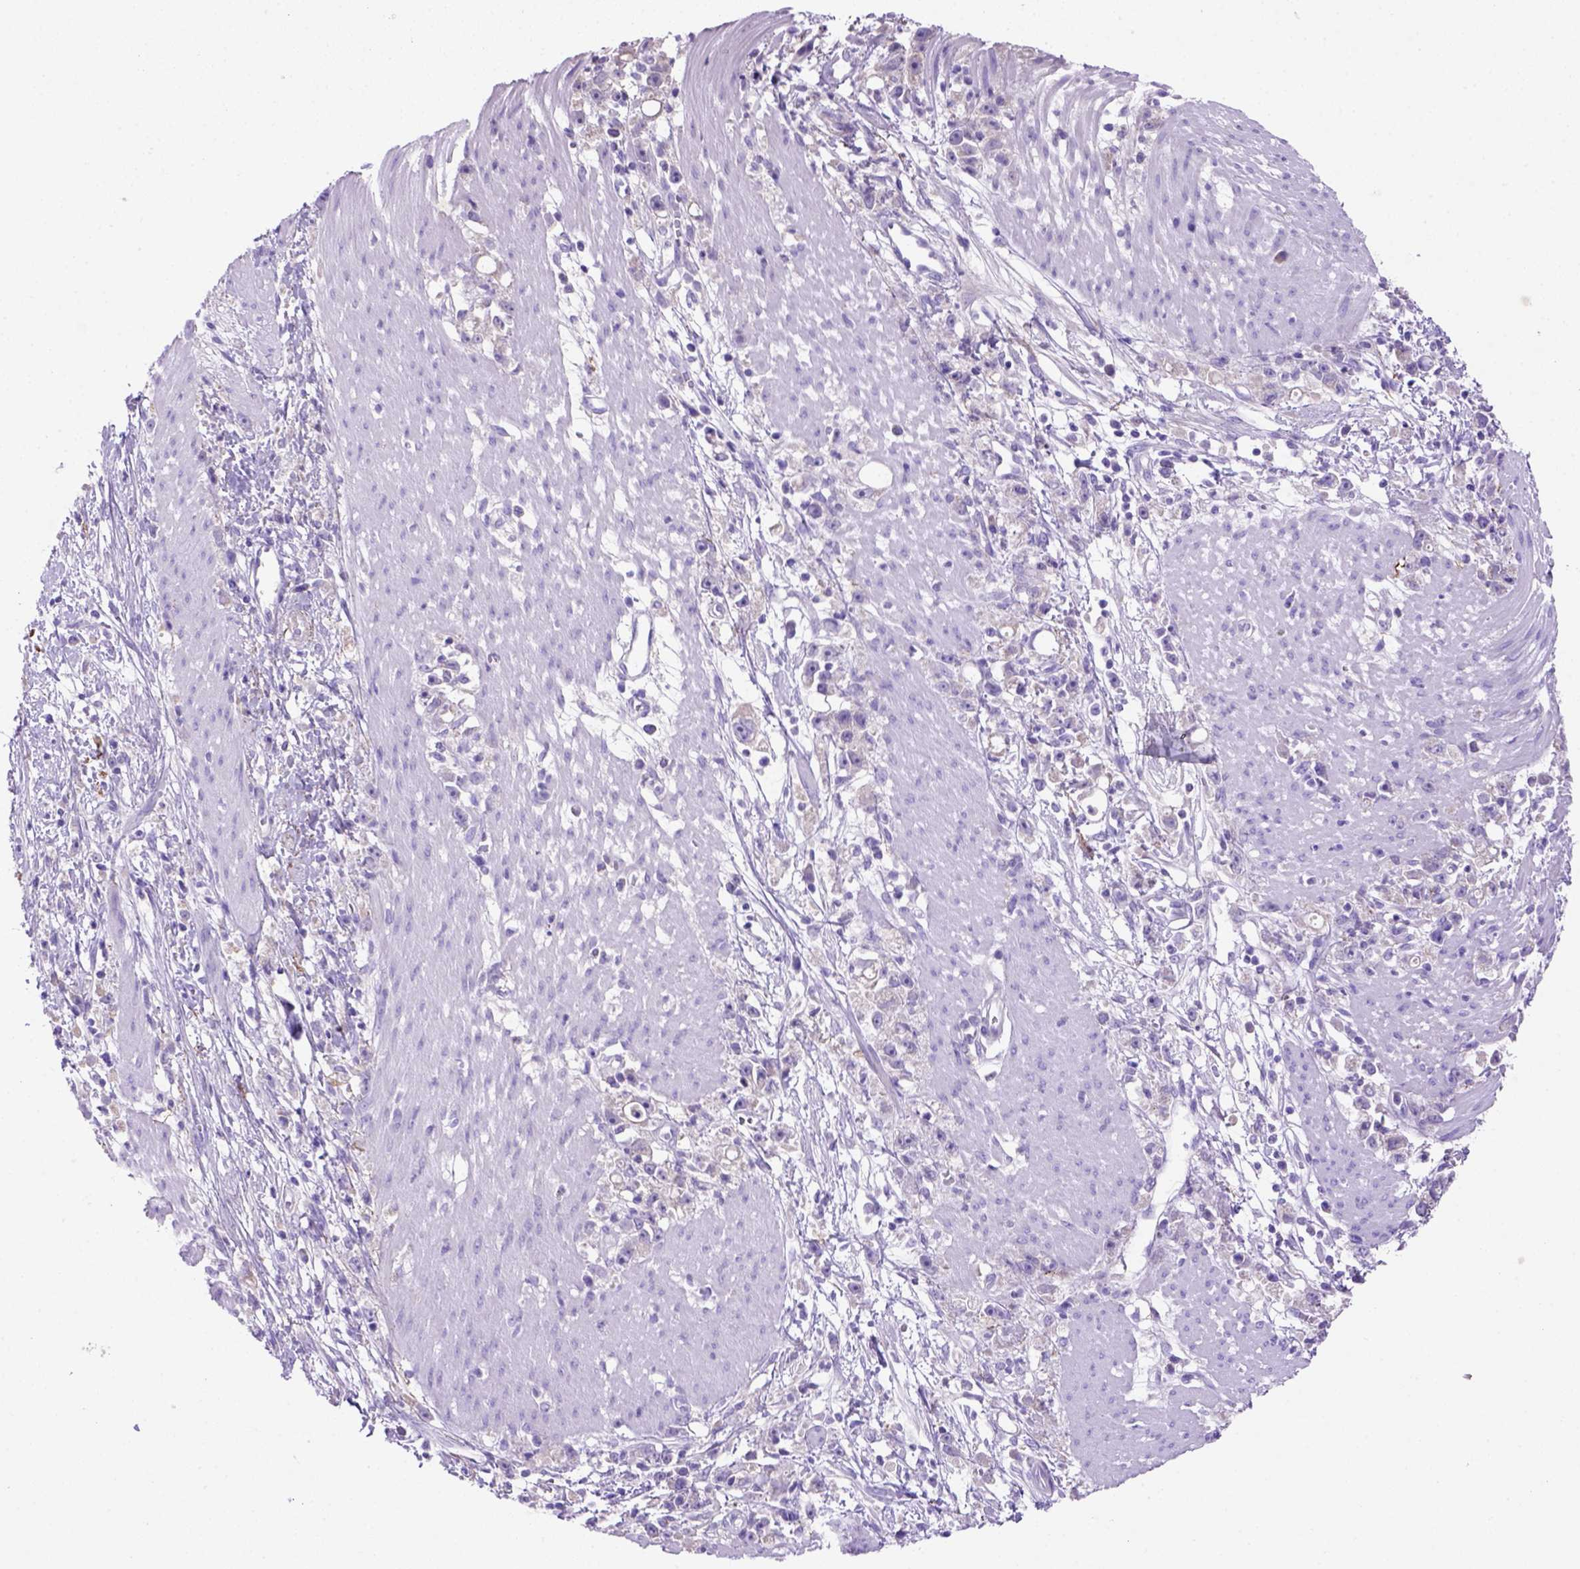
{"staining": {"intensity": "negative", "quantity": "none", "location": "none"}, "tissue": "stomach cancer", "cell_type": "Tumor cells", "image_type": "cancer", "snomed": [{"axis": "morphology", "description": "Adenocarcinoma, NOS"}, {"axis": "topography", "description": "Stomach"}], "caption": "Immunohistochemistry histopathology image of neoplastic tissue: stomach adenocarcinoma stained with DAB shows no significant protein expression in tumor cells.", "gene": "SIRPD", "patient": {"sex": "female", "age": 59}}